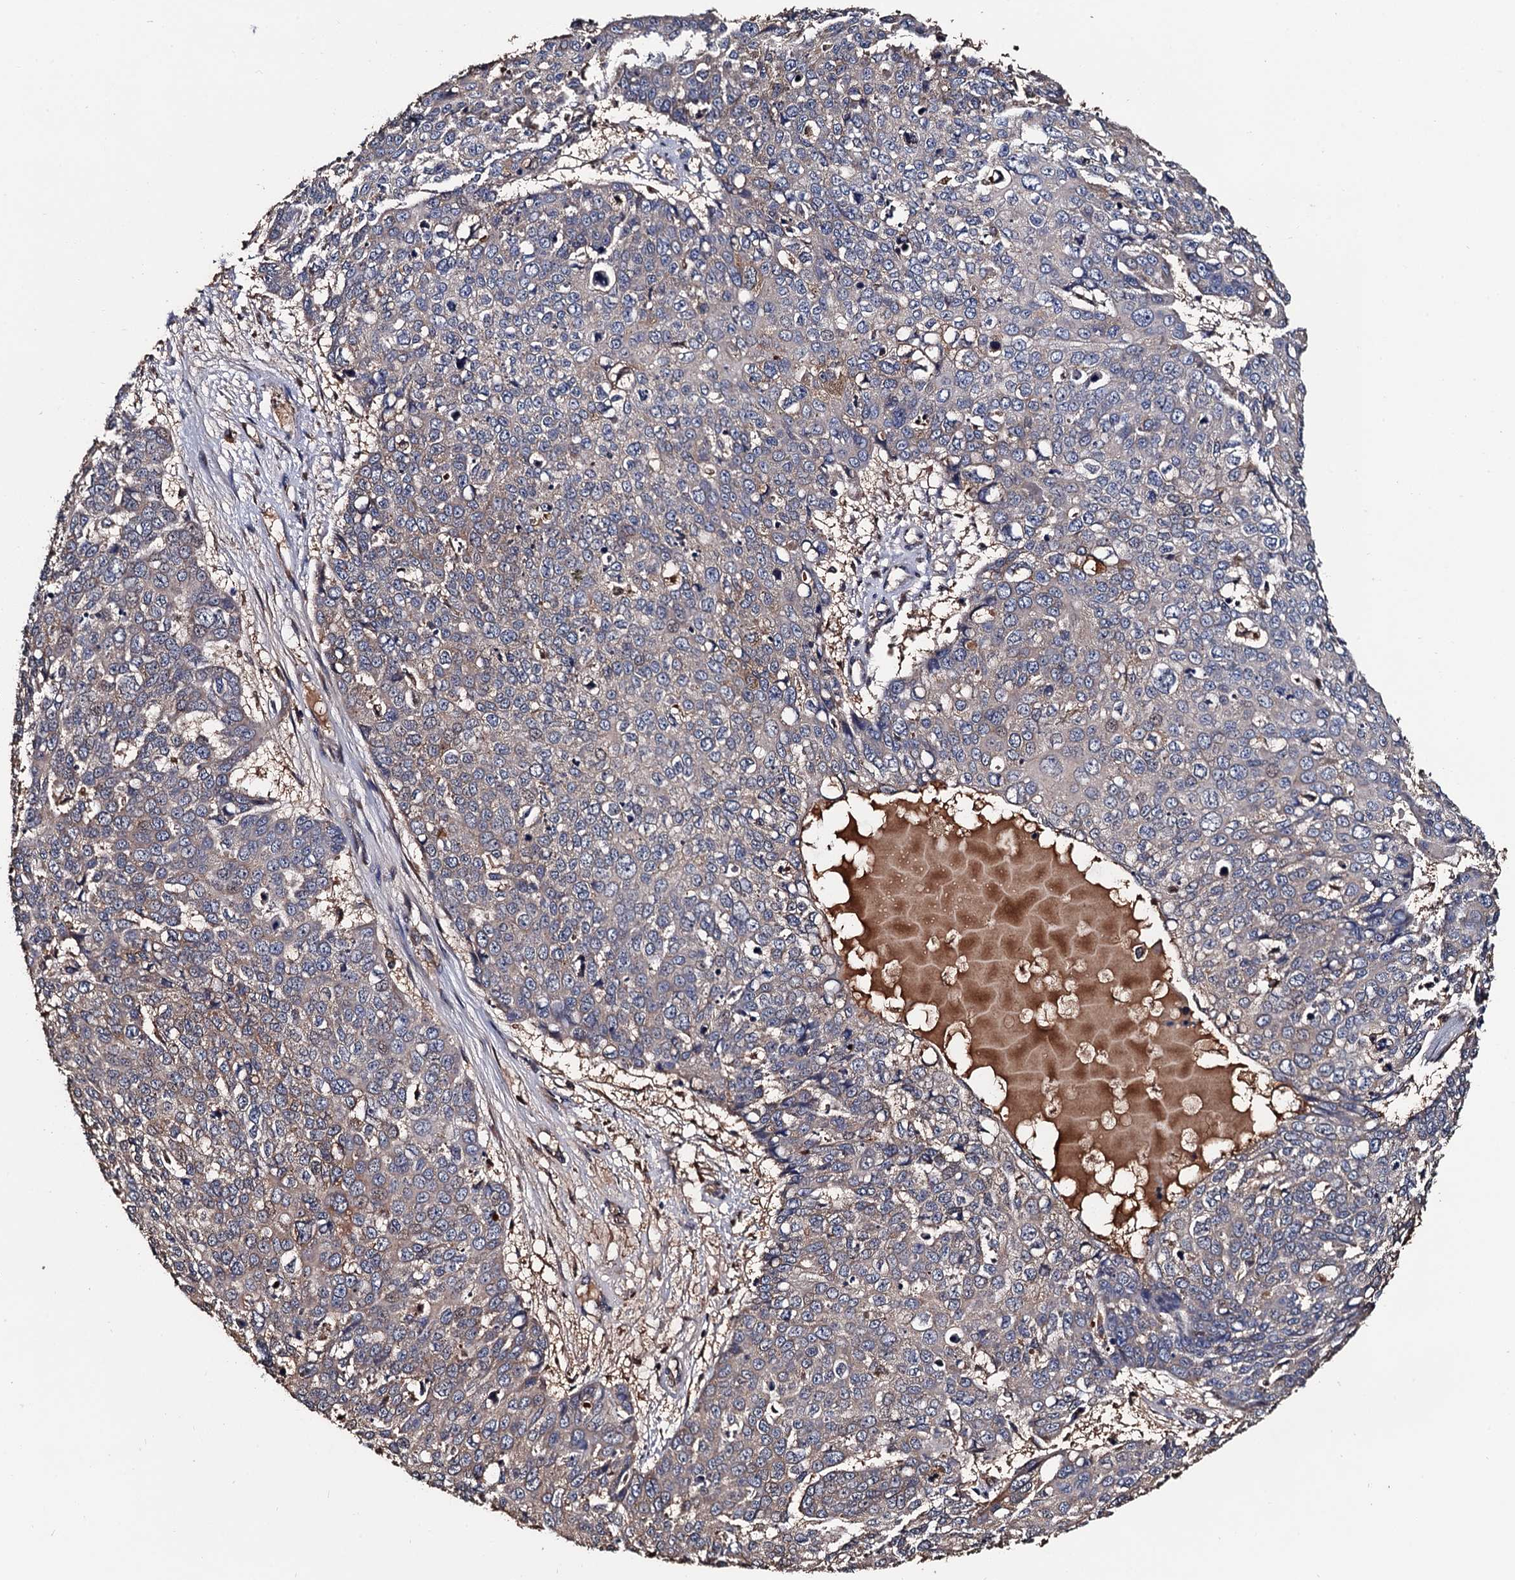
{"staining": {"intensity": "weak", "quantity": "25%-75%", "location": "cytoplasmic/membranous"}, "tissue": "skin cancer", "cell_type": "Tumor cells", "image_type": "cancer", "snomed": [{"axis": "morphology", "description": "Squamous cell carcinoma, NOS"}, {"axis": "topography", "description": "Skin"}], "caption": "This is a micrograph of immunohistochemistry staining of squamous cell carcinoma (skin), which shows weak positivity in the cytoplasmic/membranous of tumor cells.", "gene": "RGS11", "patient": {"sex": "male", "age": 71}}